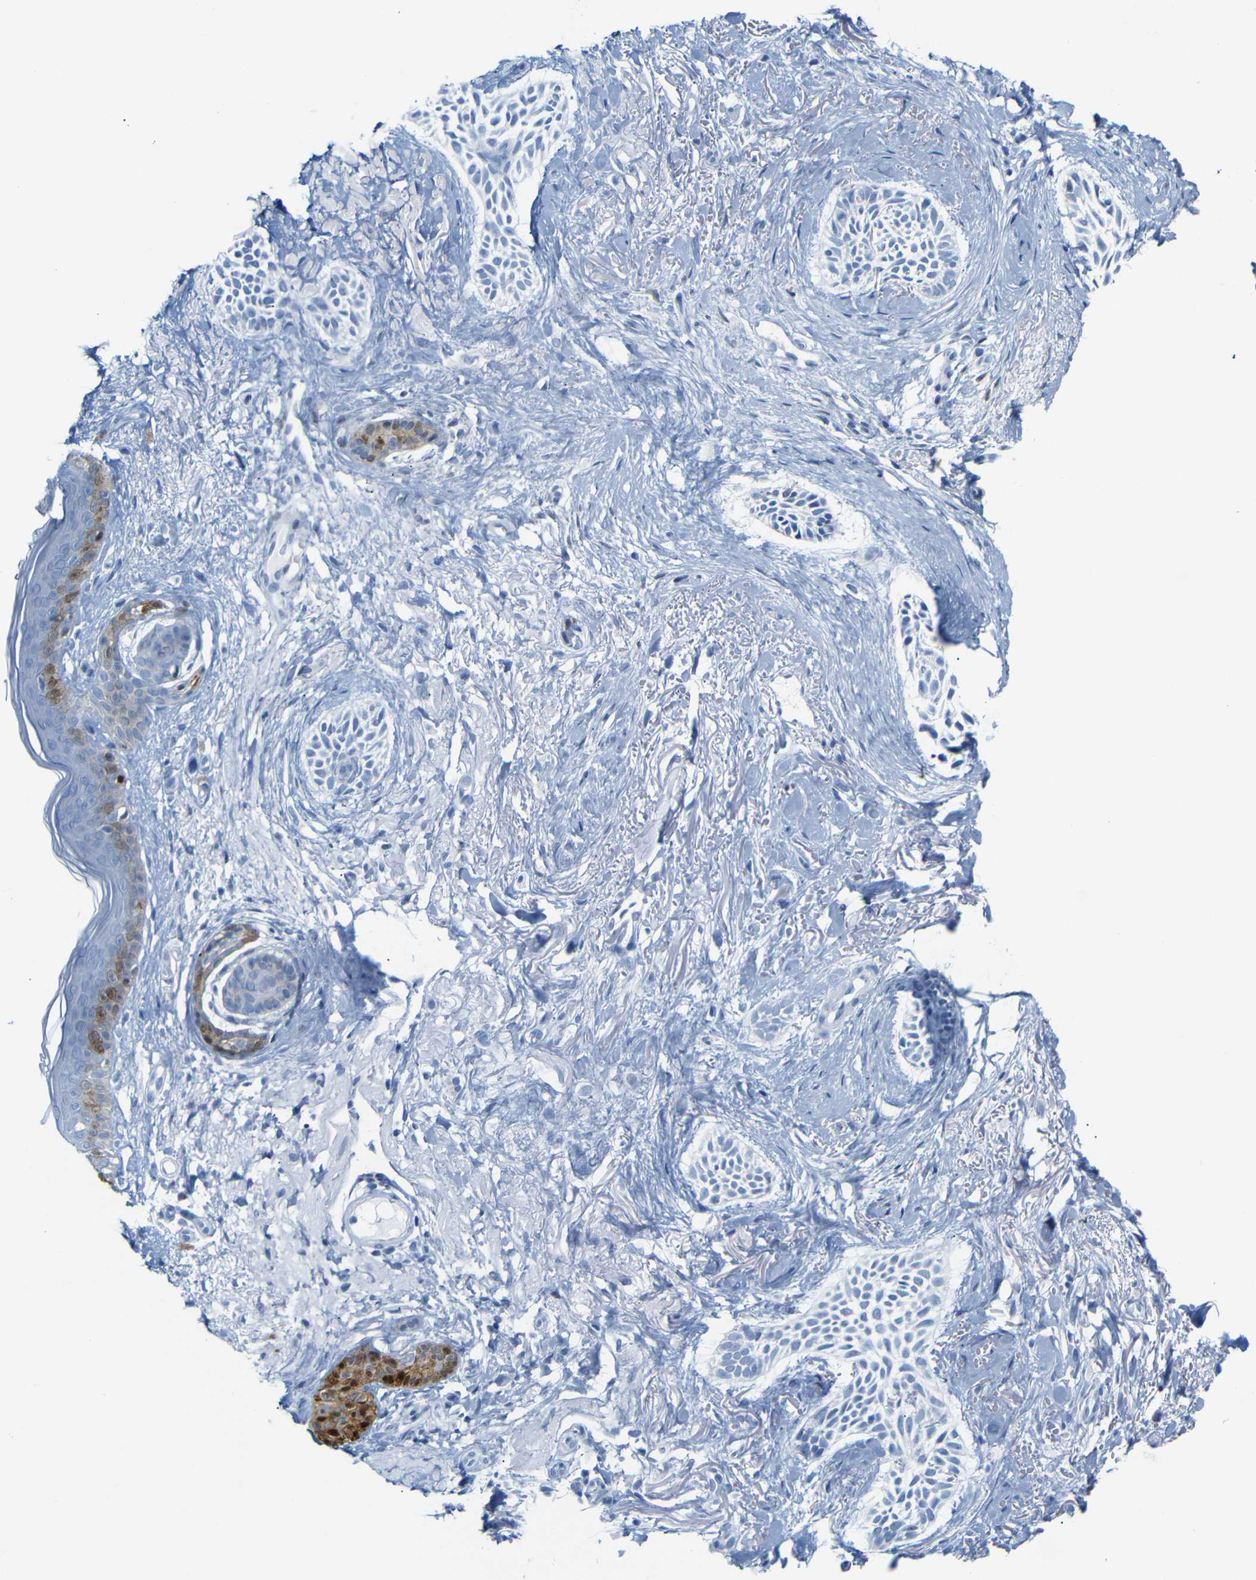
{"staining": {"intensity": "negative", "quantity": "none", "location": "none"}, "tissue": "skin cancer", "cell_type": "Tumor cells", "image_type": "cancer", "snomed": [{"axis": "morphology", "description": "Normal tissue, NOS"}, {"axis": "morphology", "description": "Basal cell carcinoma"}, {"axis": "topography", "description": "Skin"}], "caption": "Skin cancer (basal cell carcinoma) was stained to show a protein in brown. There is no significant expression in tumor cells.", "gene": "MT1A", "patient": {"sex": "female", "age": 84}}